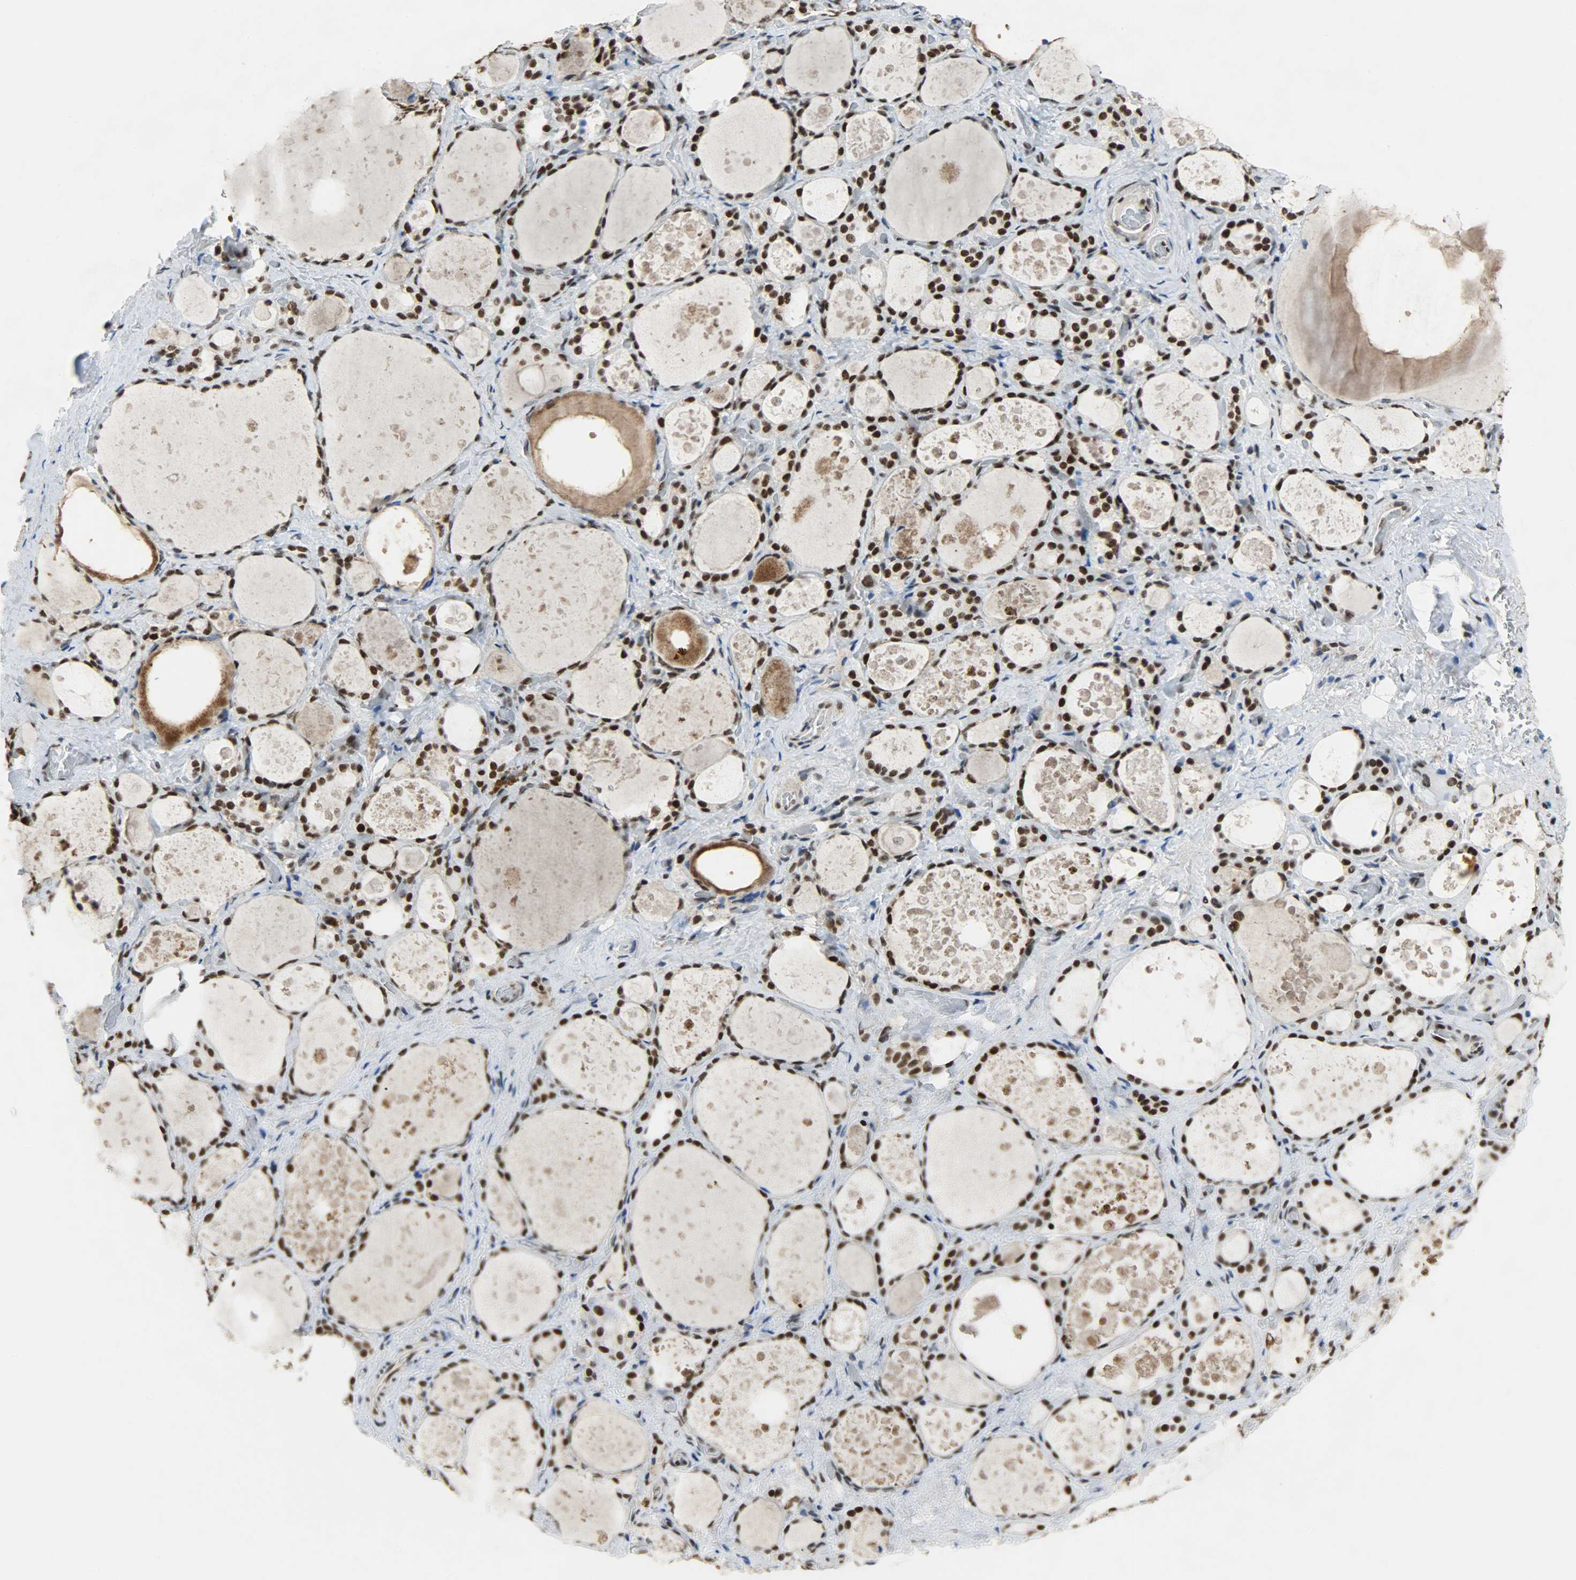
{"staining": {"intensity": "strong", "quantity": ">75%", "location": "nuclear"}, "tissue": "thyroid gland", "cell_type": "Glandular cells", "image_type": "normal", "snomed": [{"axis": "morphology", "description": "Normal tissue, NOS"}, {"axis": "topography", "description": "Thyroid gland"}], "caption": "This is an image of immunohistochemistry staining of normal thyroid gland, which shows strong positivity in the nuclear of glandular cells.", "gene": "SSB", "patient": {"sex": "female", "age": 75}}